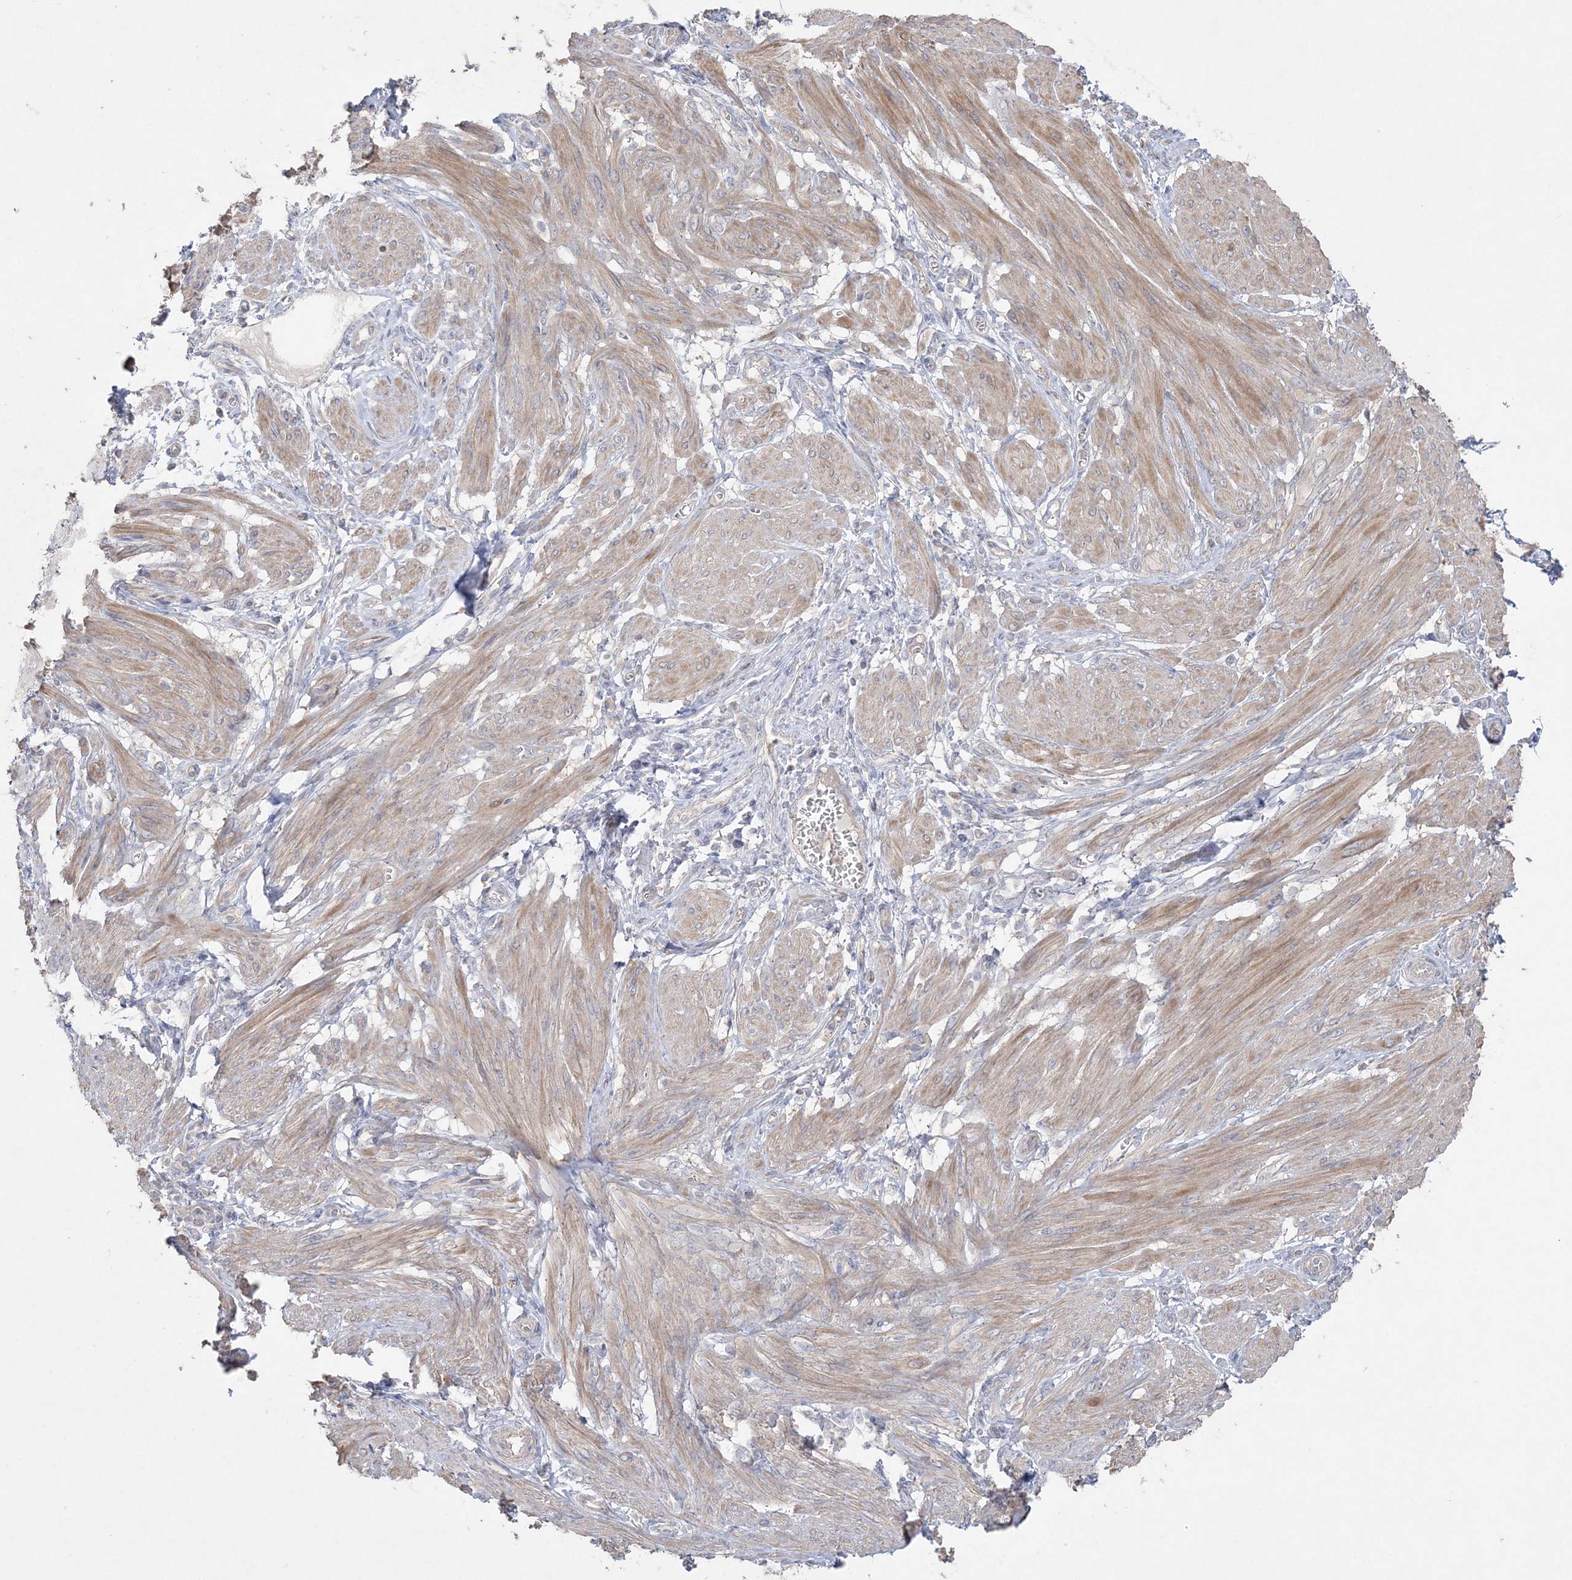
{"staining": {"intensity": "moderate", "quantity": ">75%", "location": "cytoplasmic/membranous"}, "tissue": "smooth muscle", "cell_type": "Smooth muscle cells", "image_type": "normal", "snomed": [{"axis": "morphology", "description": "Normal tissue, NOS"}, {"axis": "topography", "description": "Smooth muscle"}], "caption": "The image demonstrates immunohistochemical staining of normal smooth muscle. There is moderate cytoplasmic/membranous positivity is identified in about >75% of smooth muscle cells.", "gene": "SH3BP4", "patient": {"sex": "female", "age": 39}}